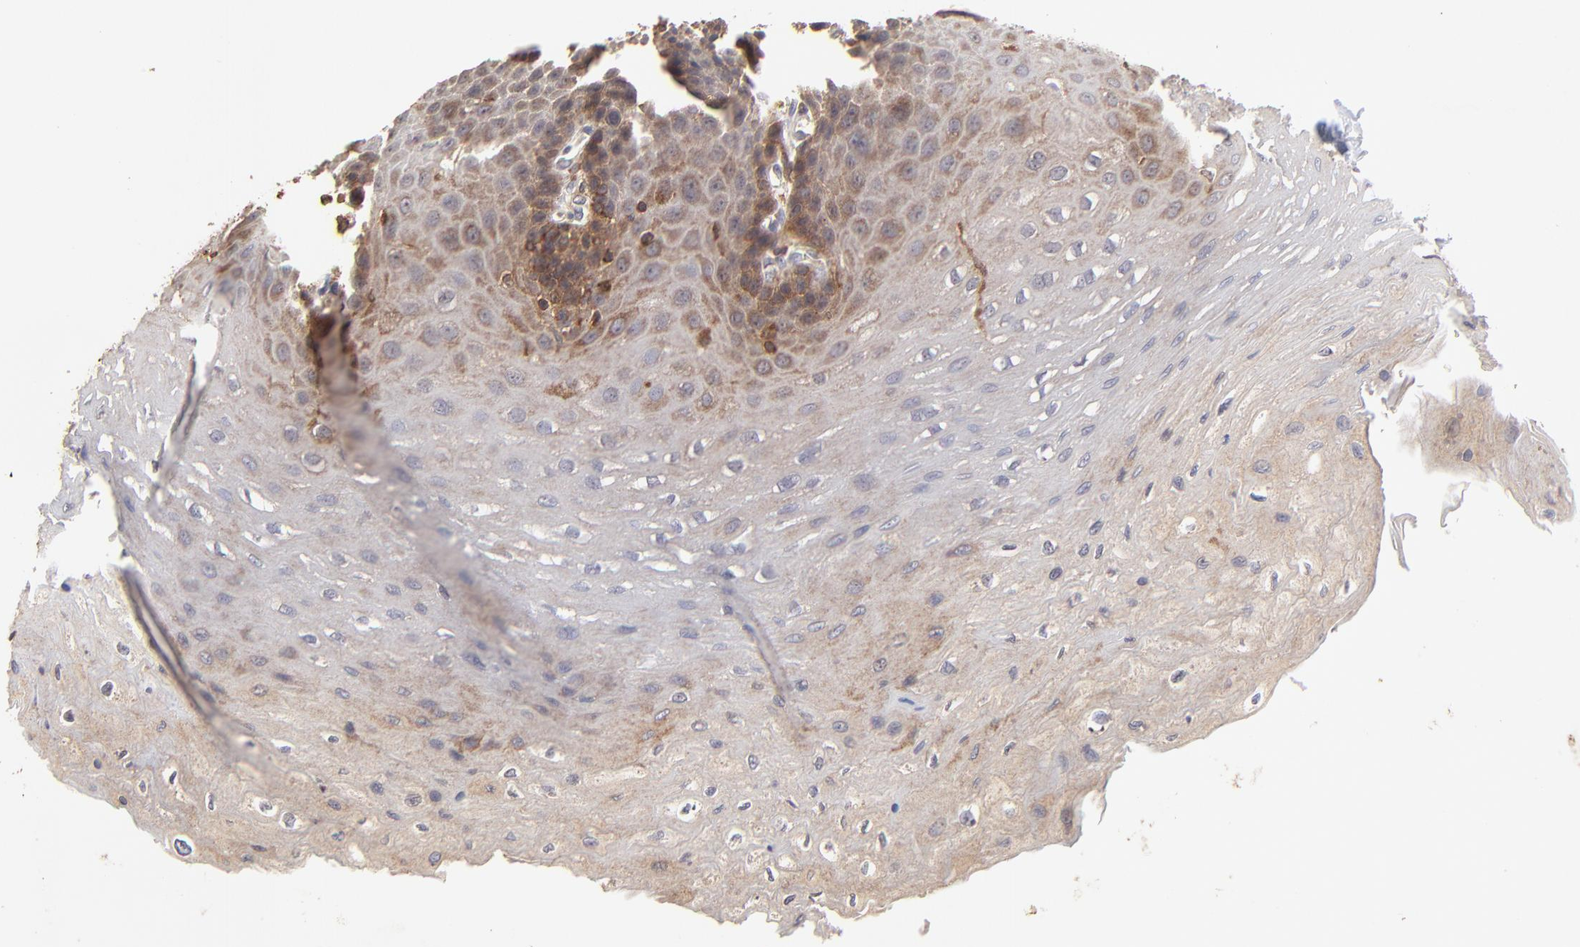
{"staining": {"intensity": "moderate", "quantity": "25%-75%", "location": "cytoplasmic/membranous"}, "tissue": "esophagus", "cell_type": "Squamous epithelial cells", "image_type": "normal", "snomed": [{"axis": "morphology", "description": "Normal tissue, NOS"}, {"axis": "topography", "description": "Esophagus"}], "caption": "A brown stain highlights moderate cytoplasmic/membranous staining of a protein in squamous epithelial cells of benign esophagus. (IHC, brightfield microscopy, high magnification).", "gene": "STON2", "patient": {"sex": "female", "age": 72}}